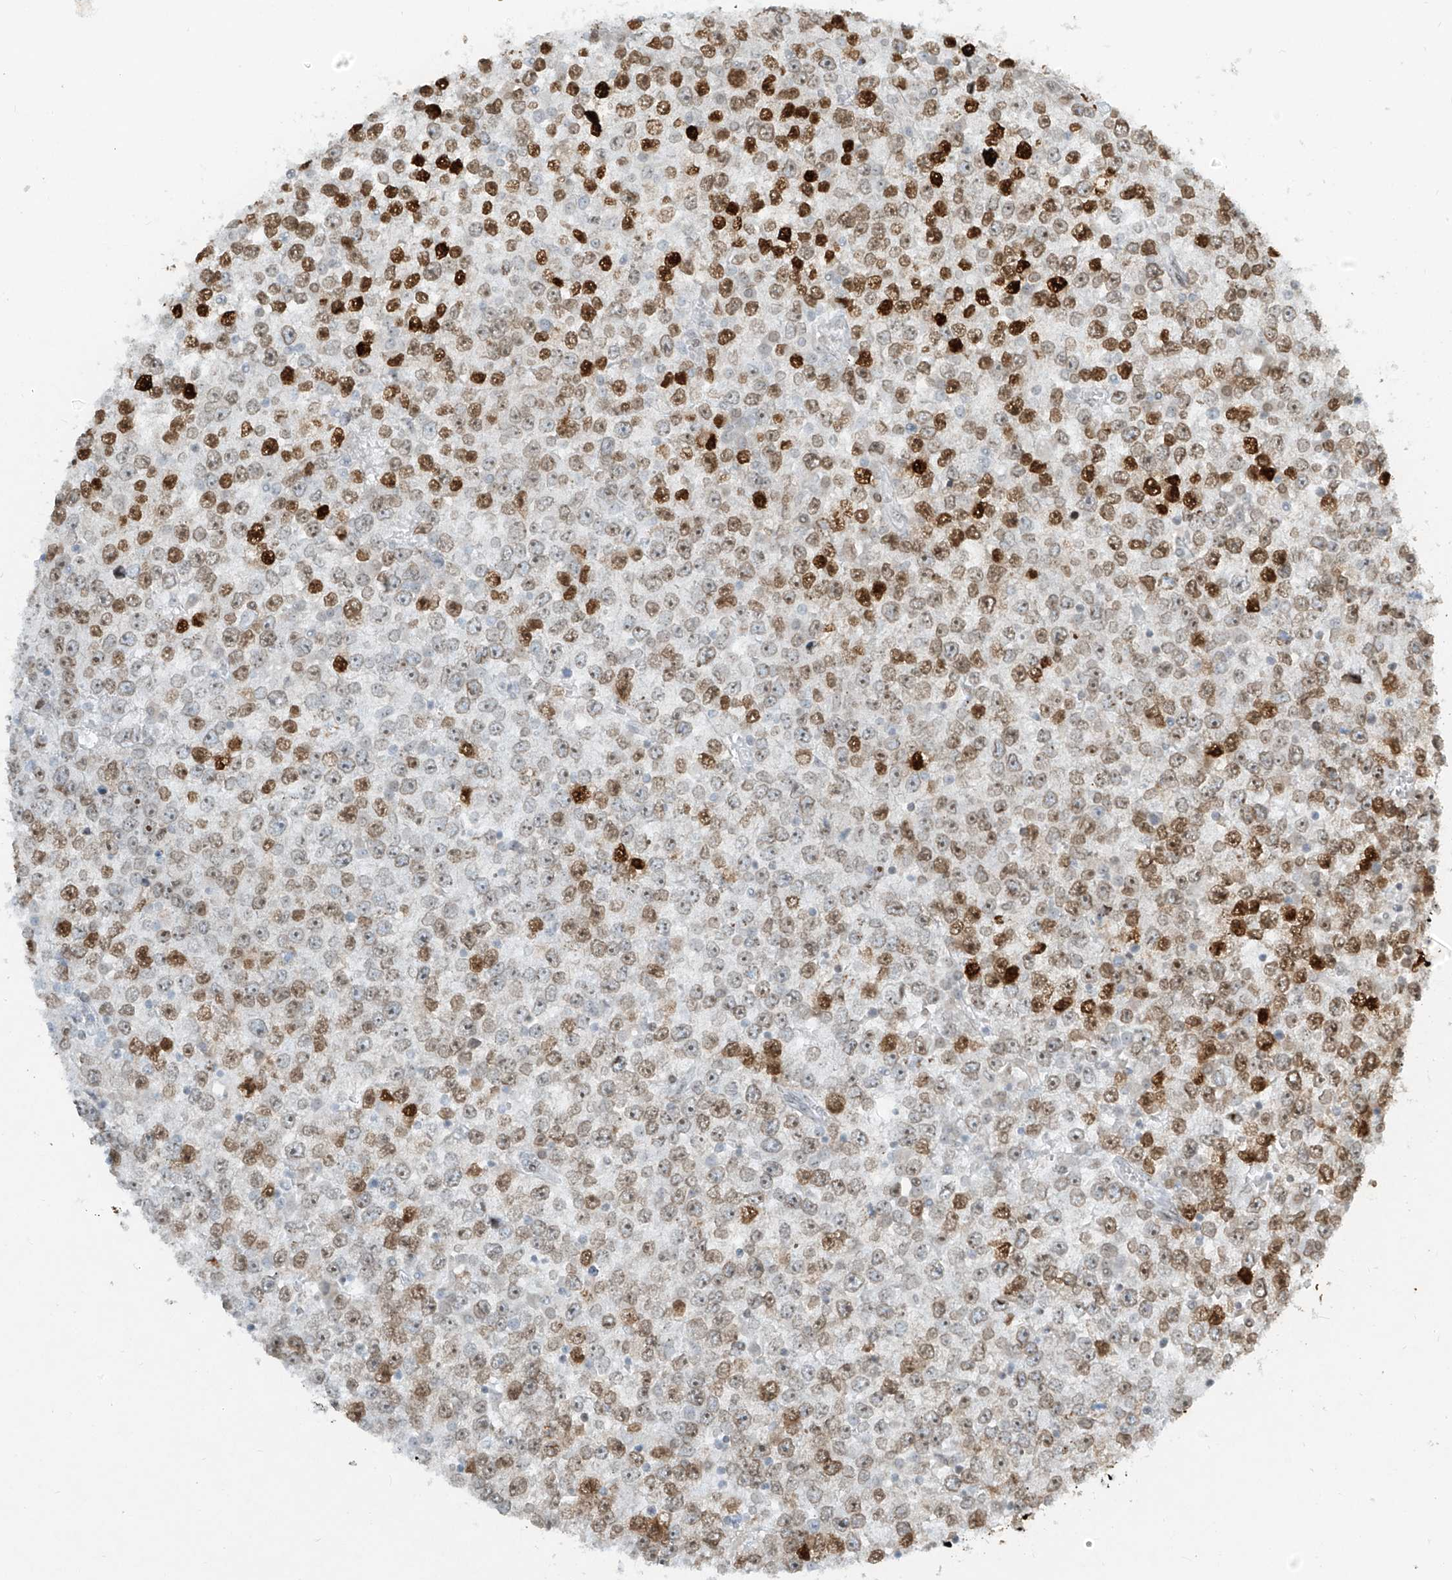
{"staining": {"intensity": "strong", "quantity": "25%-75%", "location": "nuclear"}, "tissue": "testis cancer", "cell_type": "Tumor cells", "image_type": "cancer", "snomed": [{"axis": "morphology", "description": "Seminoma, NOS"}, {"axis": "topography", "description": "Testis"}], "caption": "This micrograph demonstrates IHC staining of testis seminoma, with high strong nuclear positivity in about 25%-75% of tumor cells.", "gene": "SAMD15", "patient": {"sex": "male", "age": 65}}